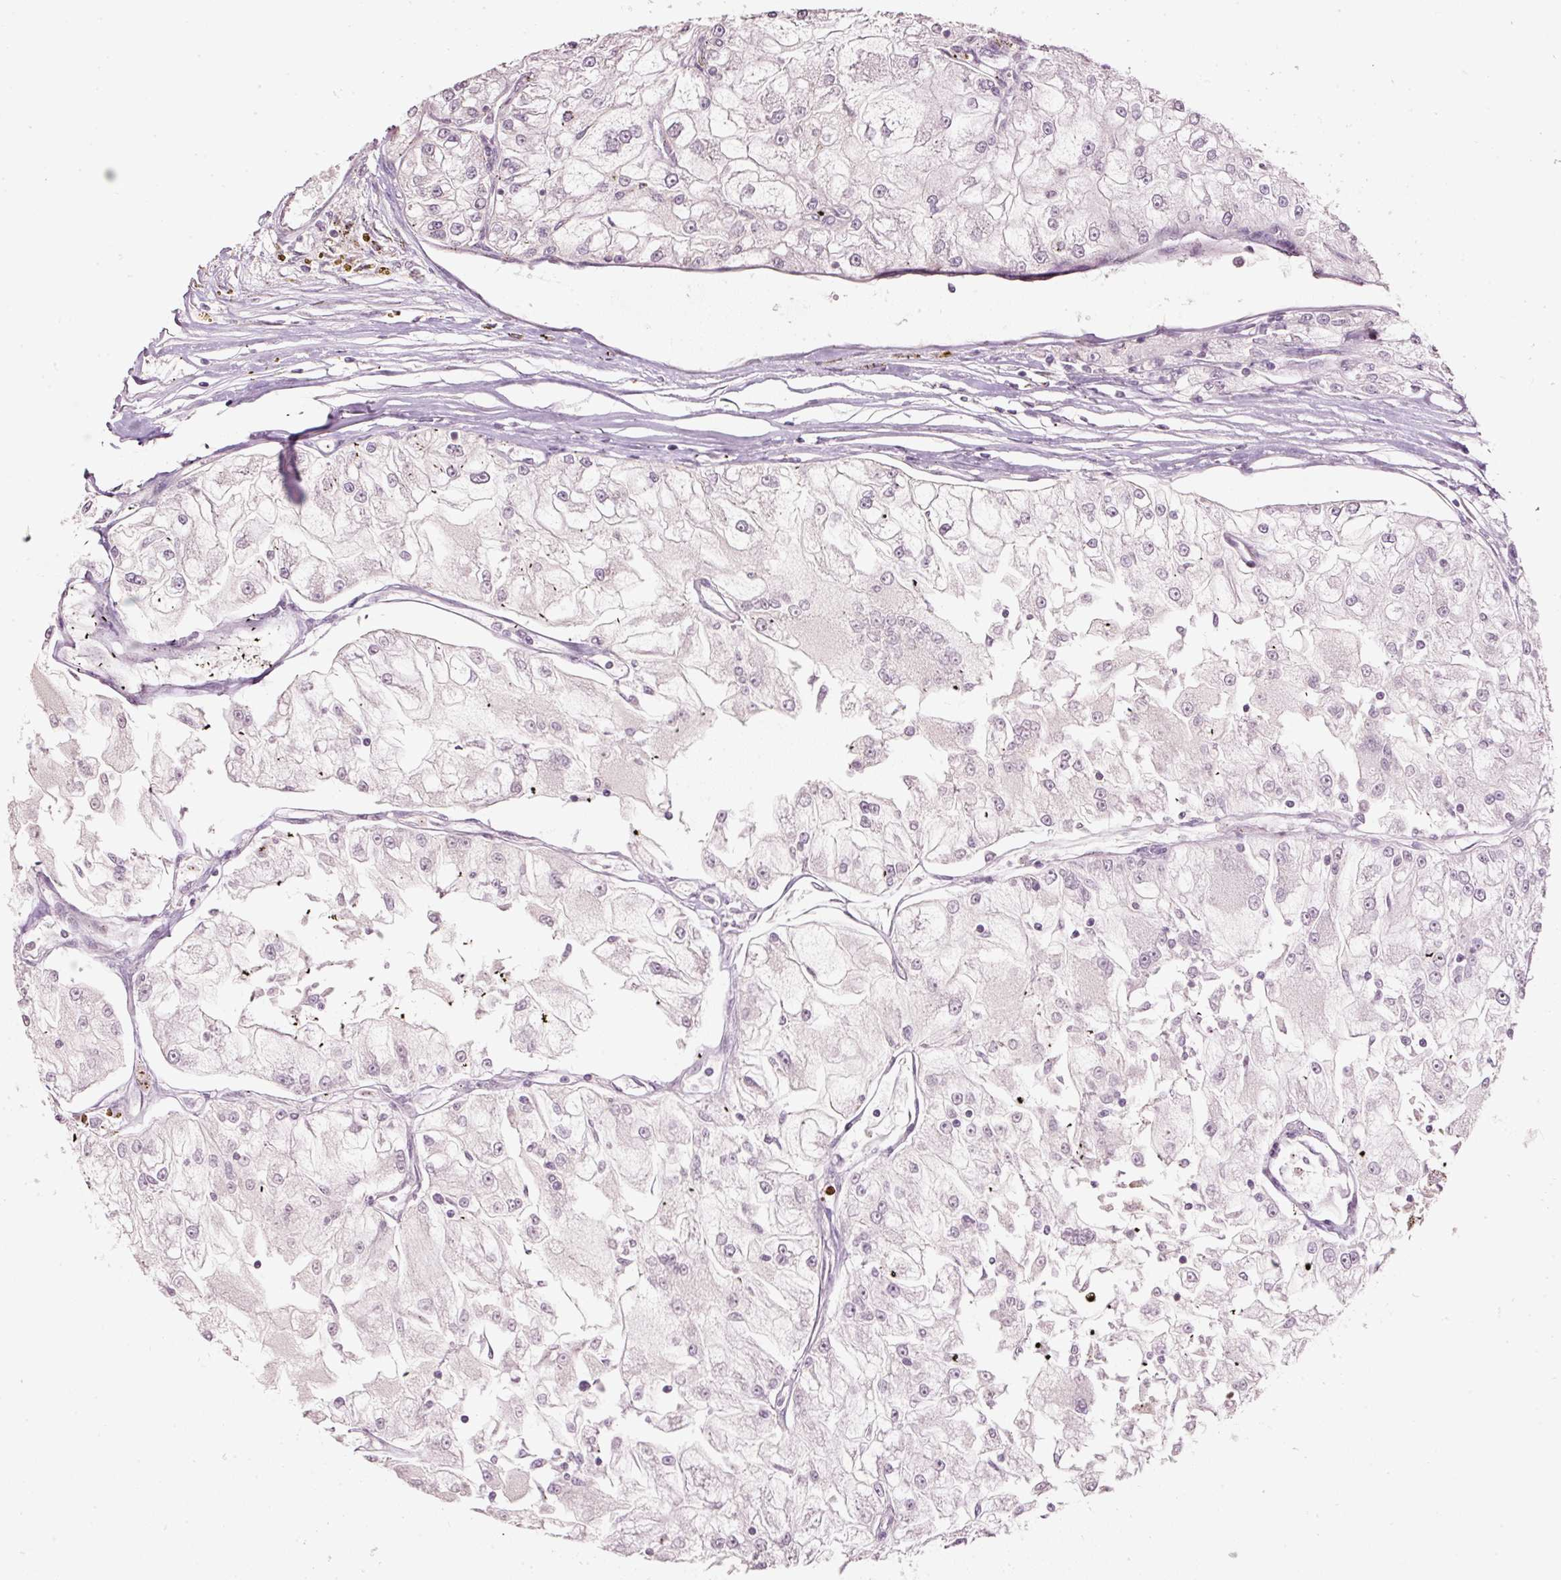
{"staining": {"intensity": "negative", "quantity": "none", "location": "none"}, "tissue": "renal cancer", "cell_type": "Tumor cells", "image_type": "cancer", "snomed": [{"axis": "morphology", "description": "Adenocarcinoma, NOS"}, {"axis": "topography", "description": "Kidney"}], "caption": "Immunohistochemical staining of human renal cancer displays no significant expression in tumor cells.", "gene": "TOB2", "patient": {"sex": "female", "age": 72}}